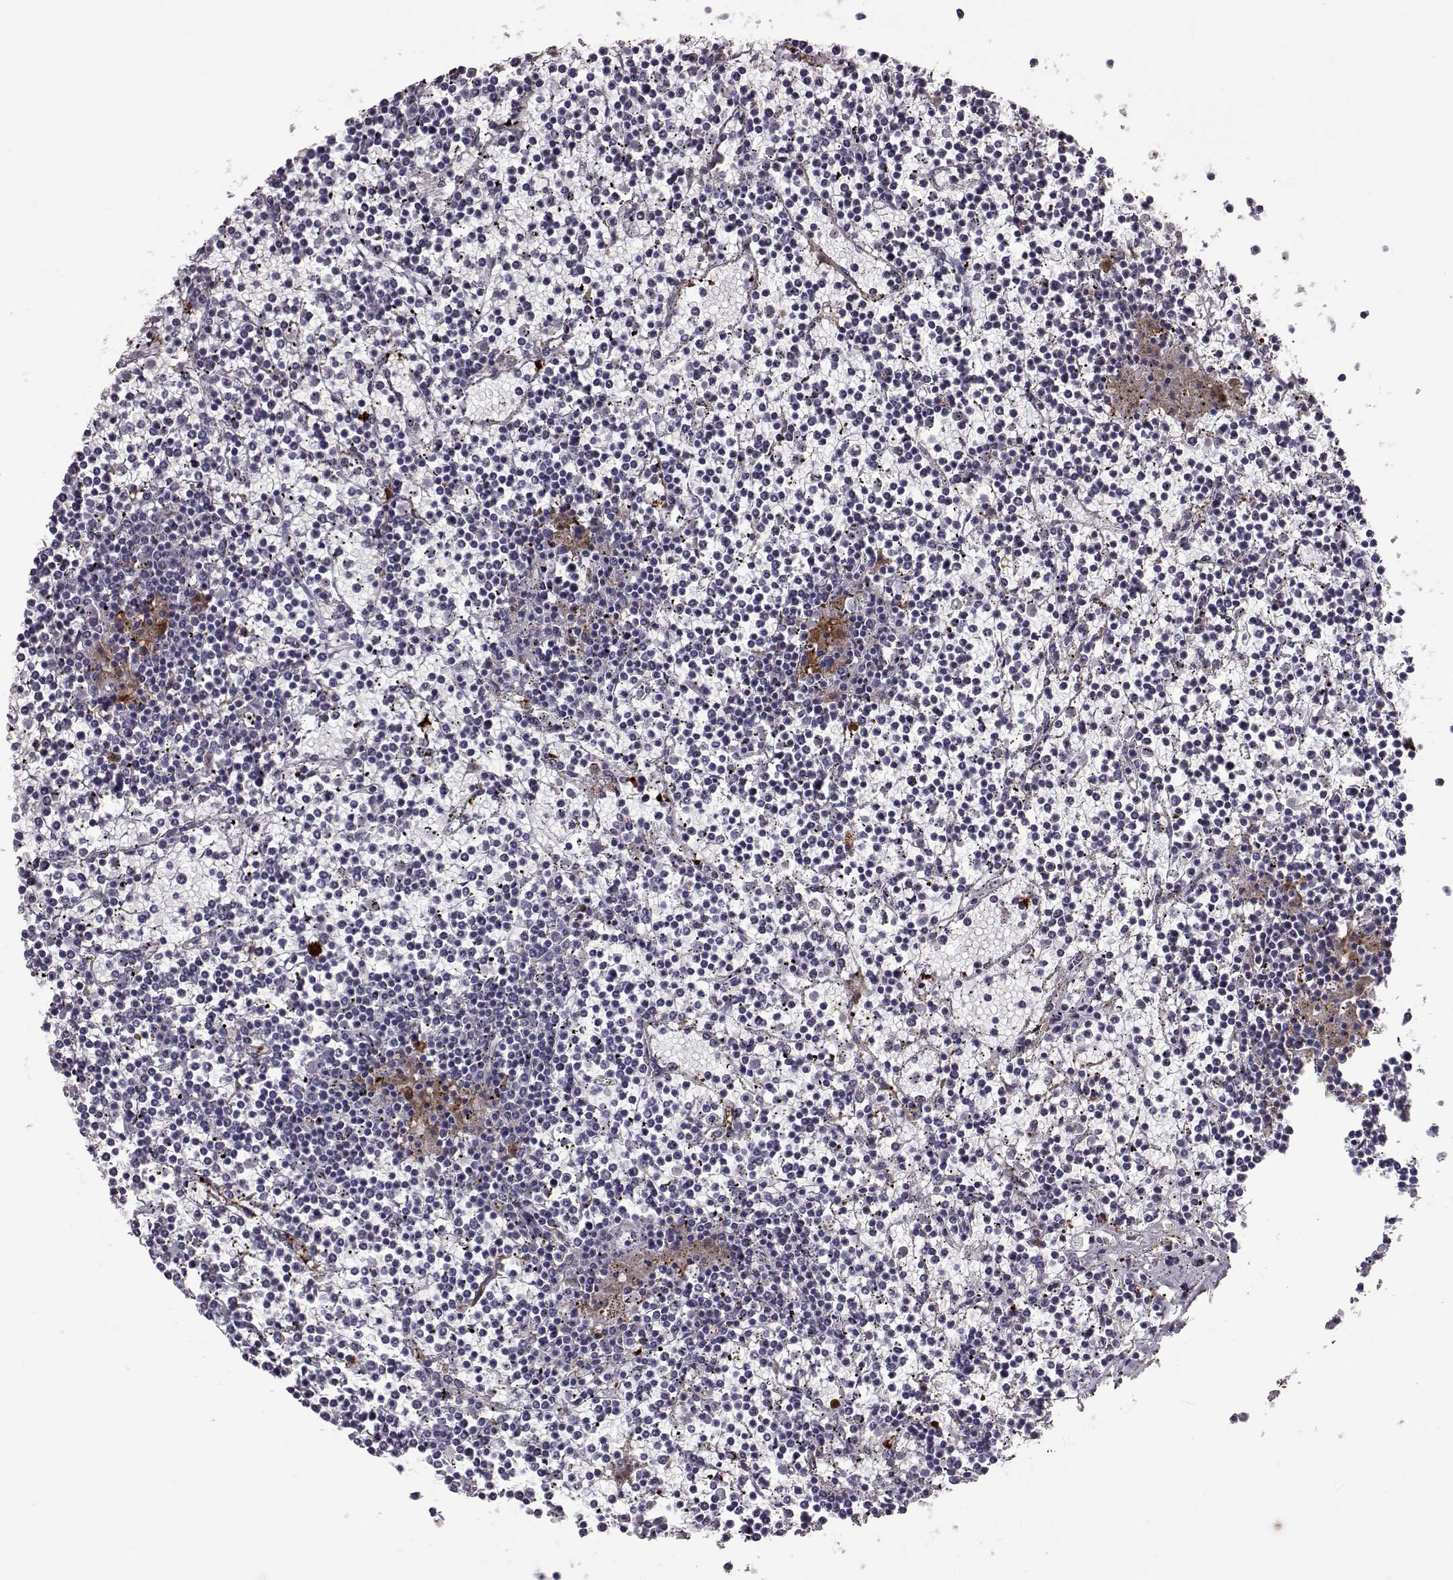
{"staining": {"intensity": "negative", "quantity": "none", "location": "none"}, "tissue": "lymphoma", "cell_type": "Tumor cells", "image_type": "cancer", "snomed": [{"axis": "morphology", "description": "Malignant lymphoma, non-Hodgkin's type, Low grade"}, {"axis": "topography", "description": "Spleen"}], "caption": "DAB immunohistochemical staining of lymphoma exhibits no significant positivity in tumor cells.", "gene": "ADGRG5", "patient": {"sex": "female", "age": 19}}